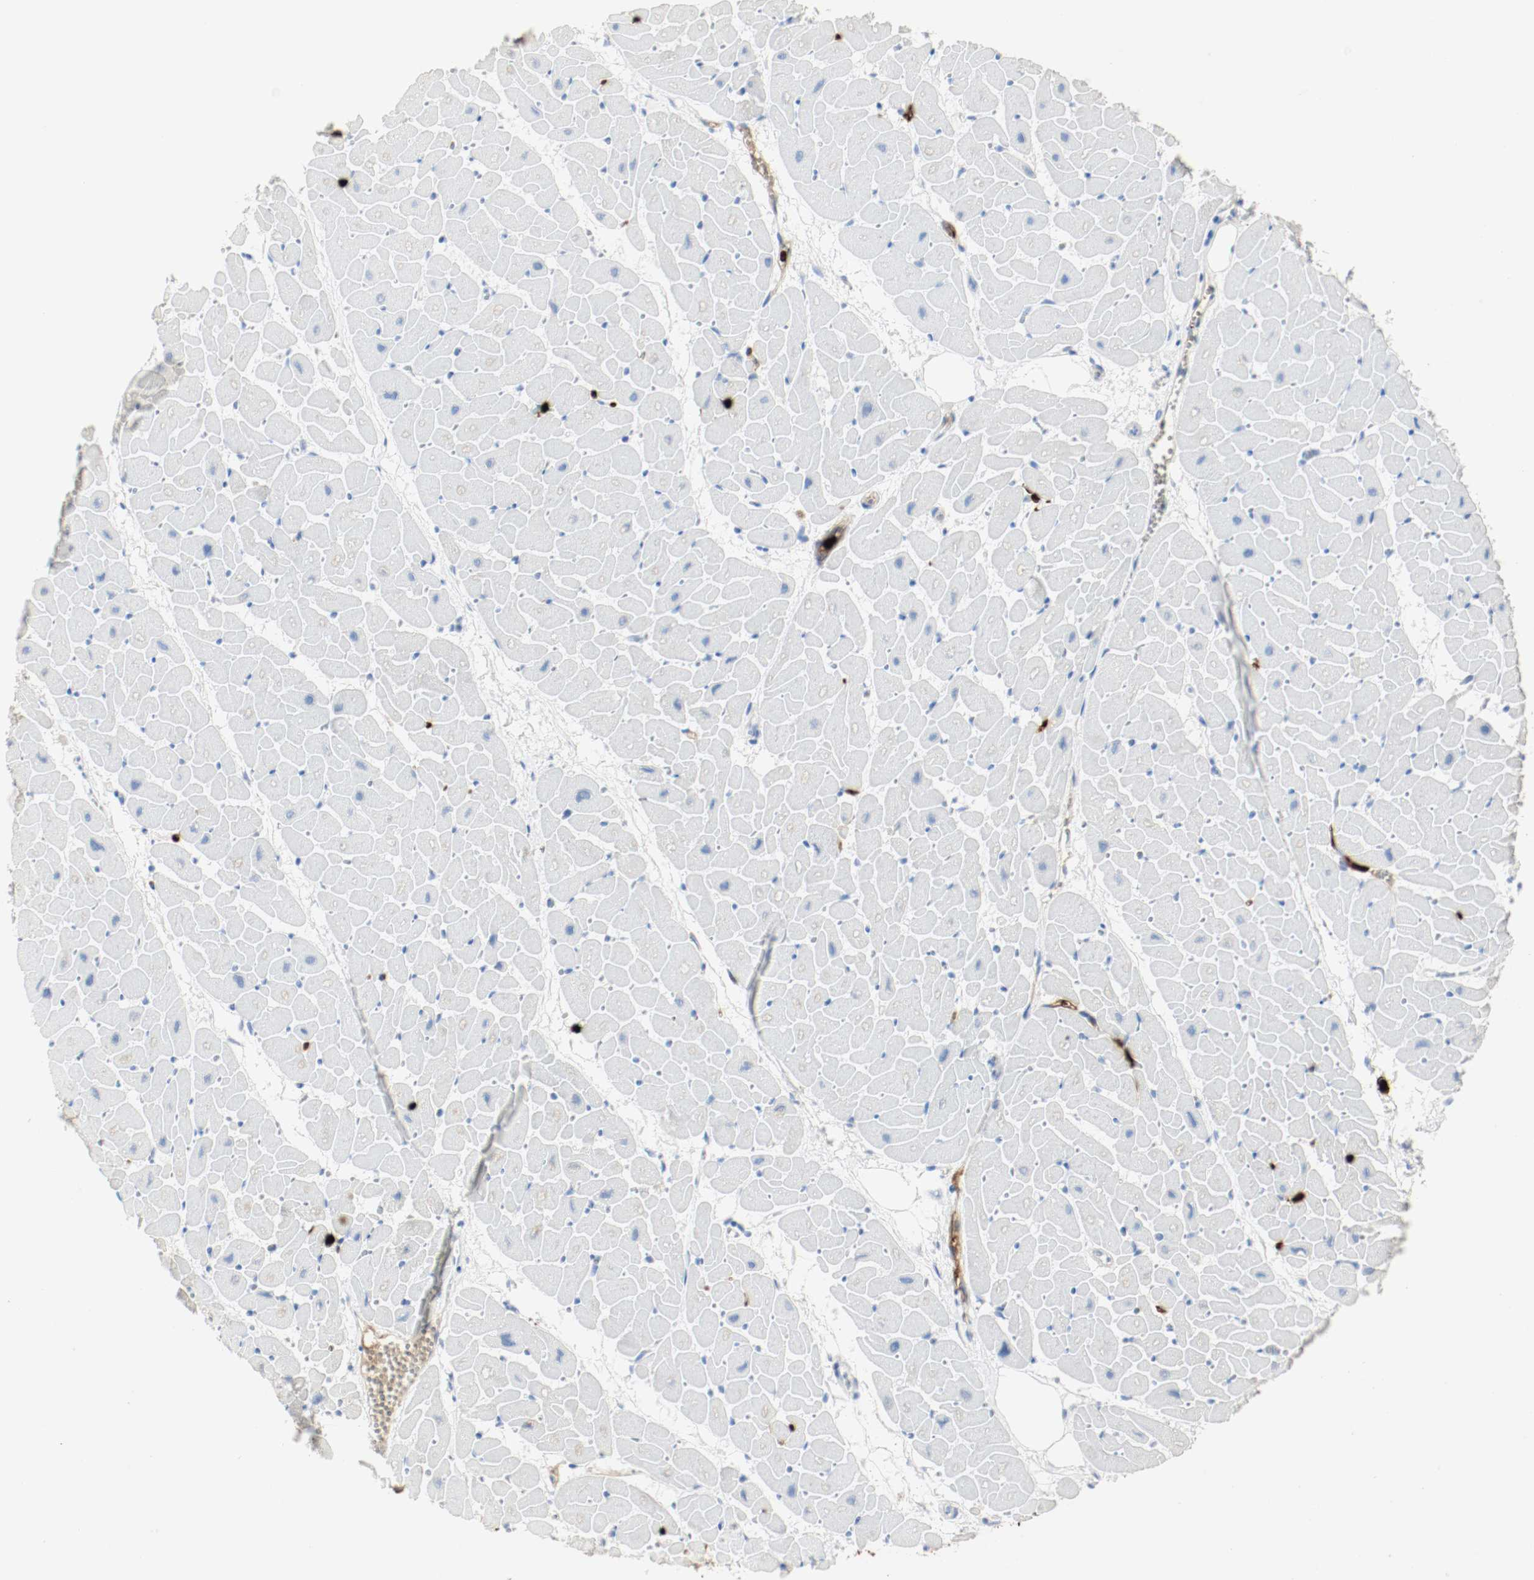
{"staining": {"intensity": "negative", "quantity": "none", "location": "none"}, "tissue": "heart muscle", "cell_type": "Cardiomyocytes", "image_type": "normal", "snomed": [{"axis": "morphology", "description": "Normal tissue, NOS"}, {"axis": "topography", "description": "Heart"}], "caption": "Cardiomyocytes show no significant staining in benign heart muscle. Brightfield microscopy of immunohistochemistry stained with DAB (3,3'-diaminobenzidine) (brown) and hematoxylin (blue), captured at high magnification.", "gene": "S100A9", "patient": {"sex": "female", "age": 19}}